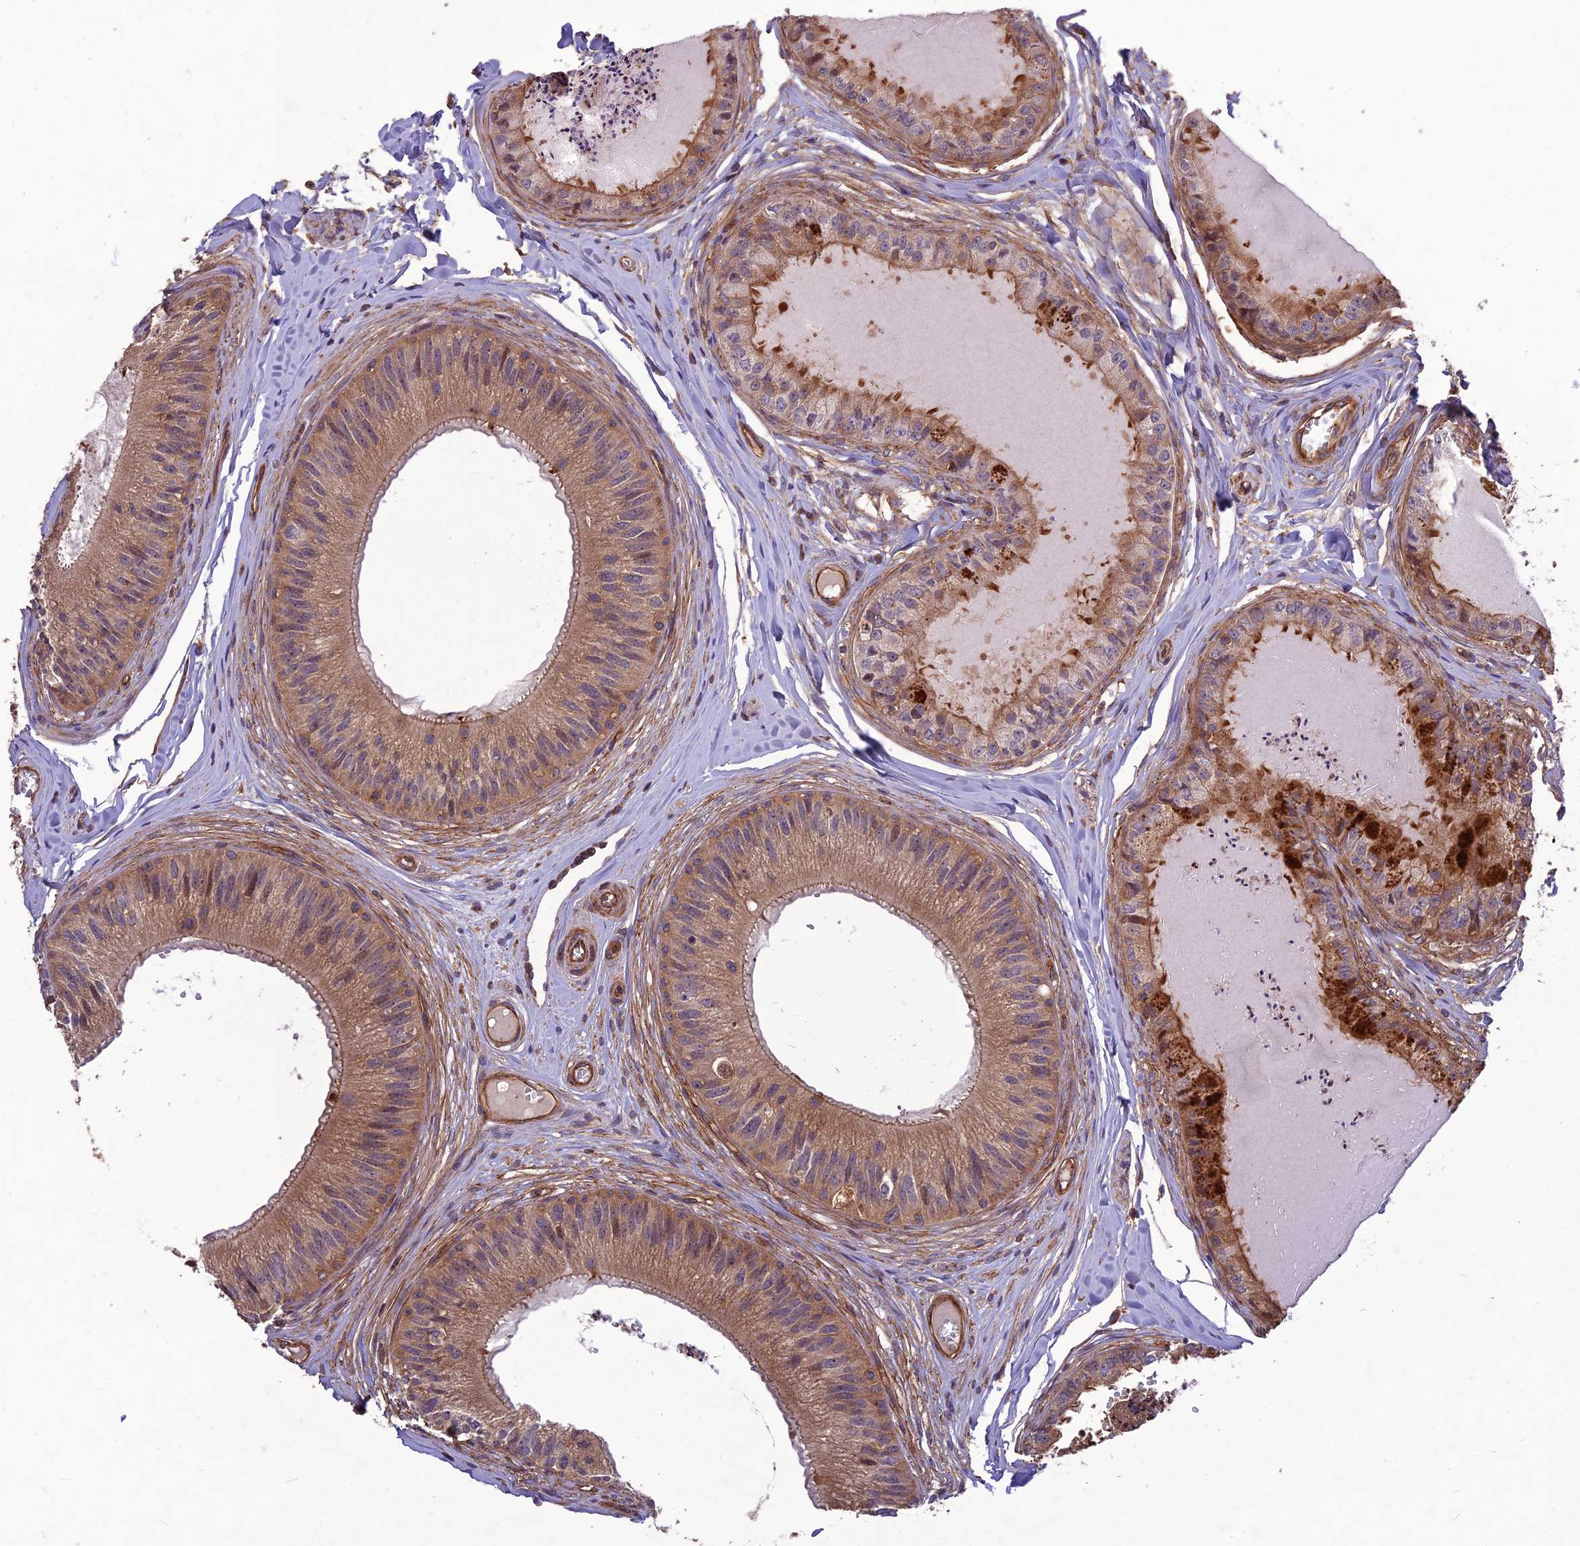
{"staining": {"intensity": "moderate", "quantity": ">75%", "location": "cytoplasmic/membranous"}, "tissue": "epididymis", "cell_type": "Glandular cells", "image_type": "normal", "snomed": [{"axis": "morphology", "description": "Normal tissue, NOS"}, {"axis": "topography", "description": "Epididymis"}], "caption": "Immunohistochemistry of normal human epididymis shows medium levels of moderate cytoplasmic/membranous positivity in approximately >75% of glandular cells.", "gene": "TMEM131L", "patient": {"sex": "male", "age": 31}}